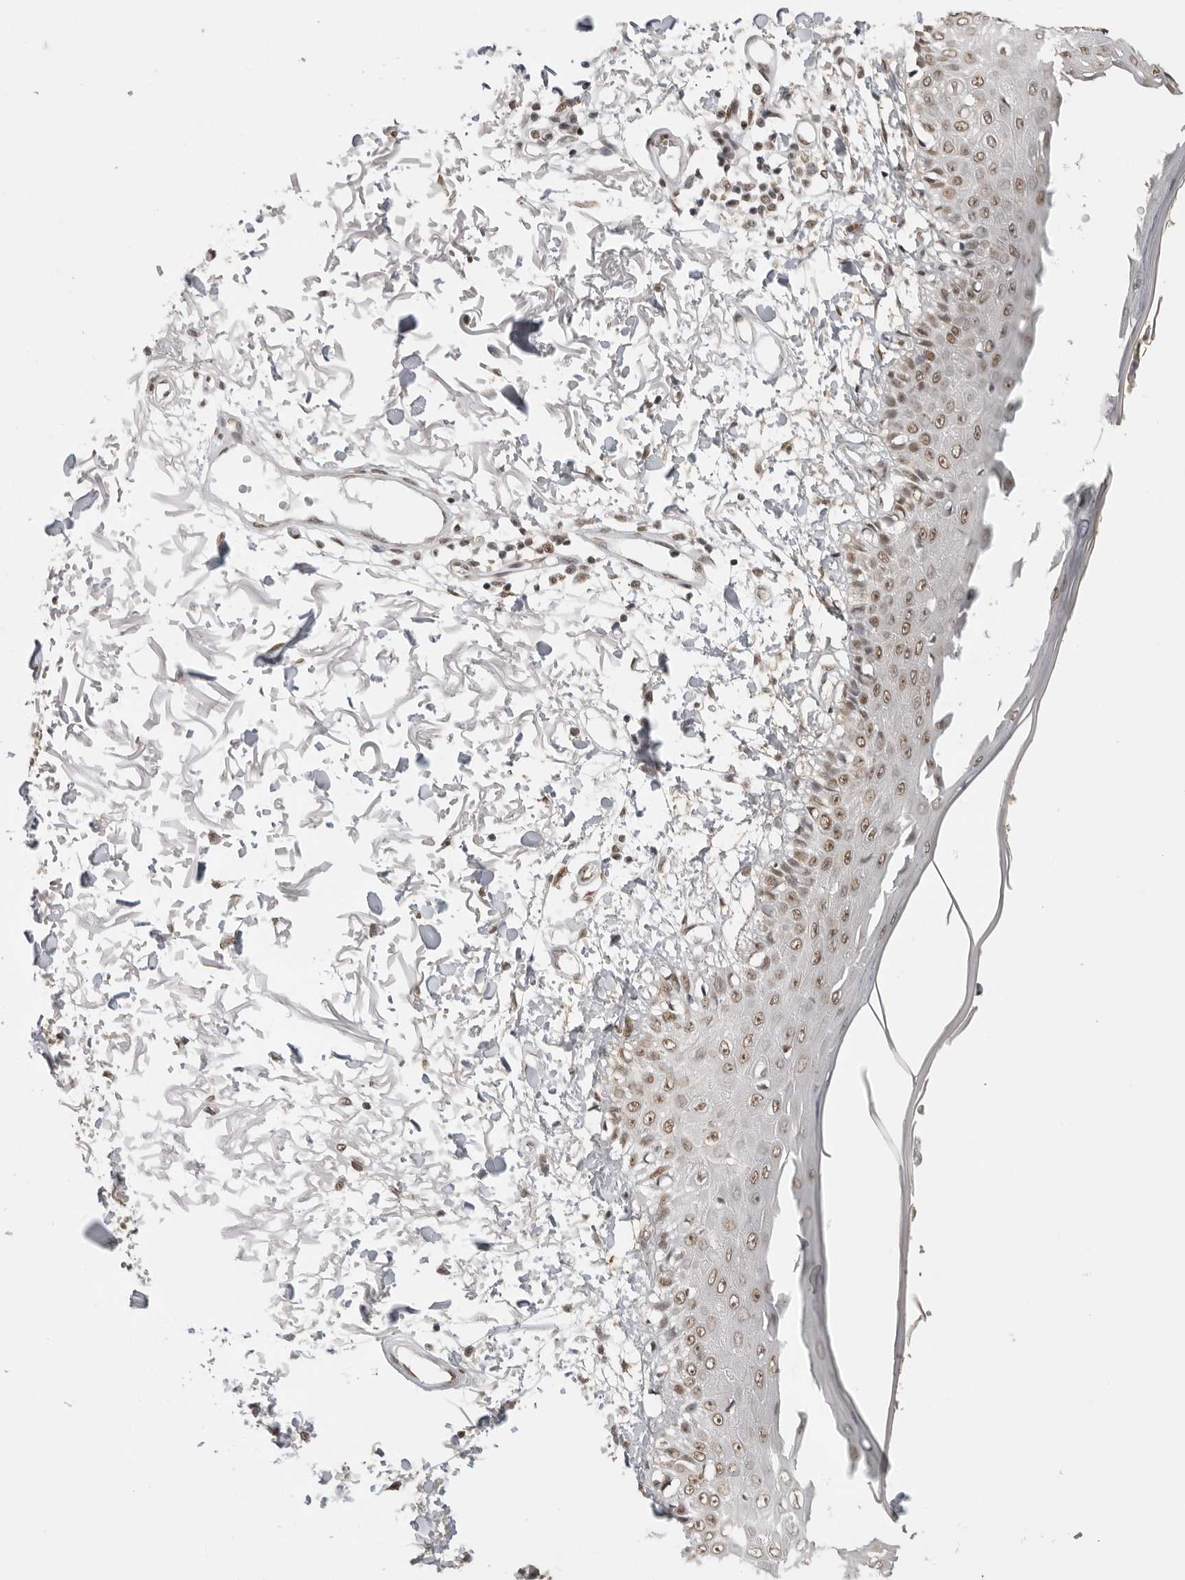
{"staining": {"intensity": "moderate", "quantity": ">75%", "location": "nuclear"}, "tissue": "skin", "cell_type": "Fibroblasts", "image_type": "normal", "snomed": [{"axis": "morphology", "description": "Normal tissue, NOS"}, {"axis": "morphology", "description": "Squamous cell carcinoma, NOS"}, {"axis": "topography", "description": "Skin"}, {"axis": "topography", "description": "Peripheral nerve tissue"}], "caption": "IHC (DAB) staining of normal human skin exhibits moderate nuclear protein staining in about >75% of fibroblasts. The protein is shown in brown color, while the nuclei are stained blue.", "gene": "RPA2", "patient": {"sex": "male", "age": 83}}